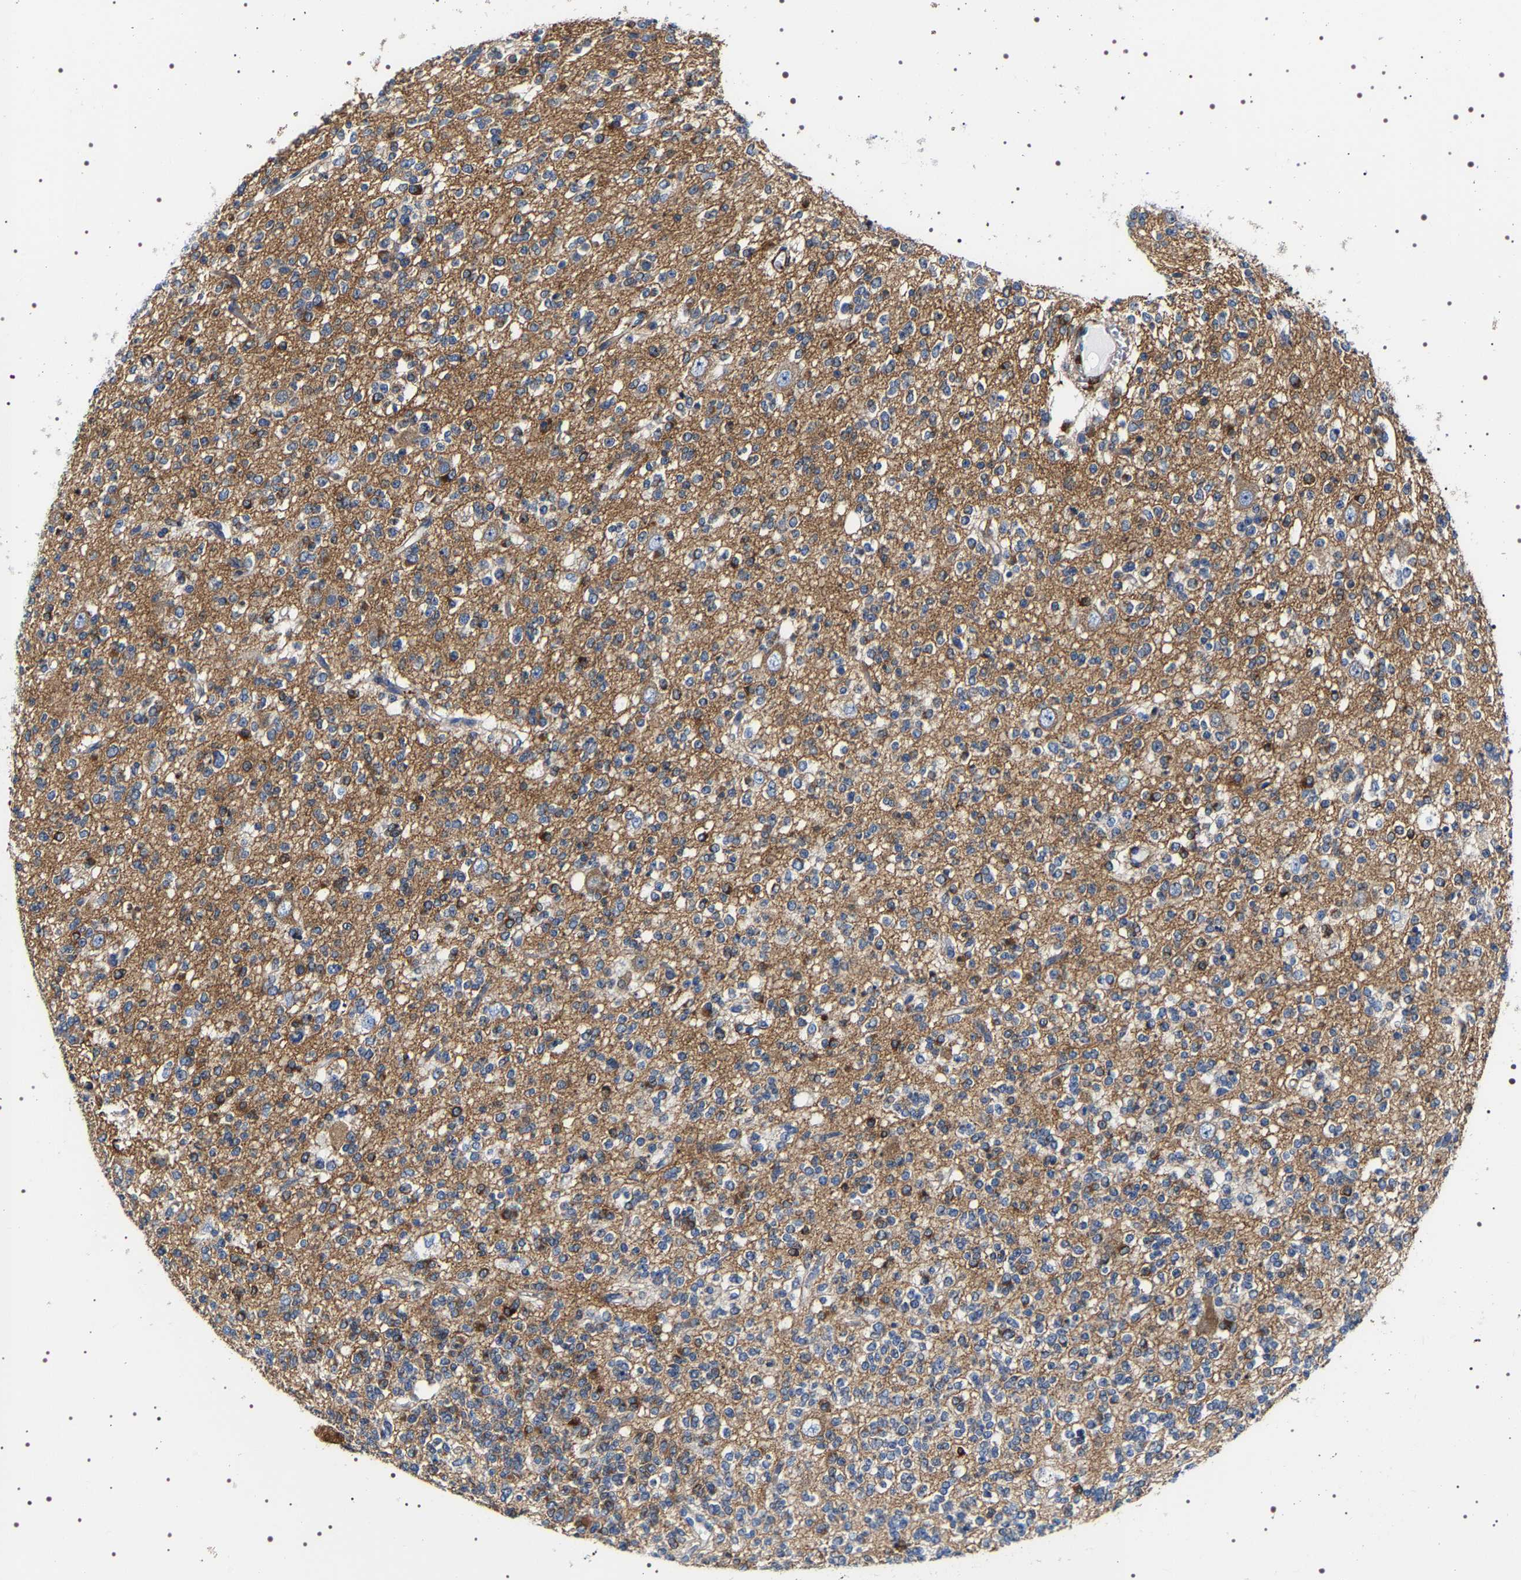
{"staining": {"intensity": "moderate", "quantity": "25%-75%", "location": "cytoplasmic/membranous"}, "tissue": "glioma", "cell_type": "Tumor cells", "image_type": "cancer", "snomed": [{"axis": "morphology", "description": "Glioma, malignant, Low grade"}, {"axis": "topography", "description": "Brain"}], "caption": "Immunohistochemical staining of glioma exhibits moderate cytoplasmic/membranous protein positivity in approximately 25%-75% of tumor cells.", "gene": "SQLE", "patient": {"sex": "male", "age": 38}}